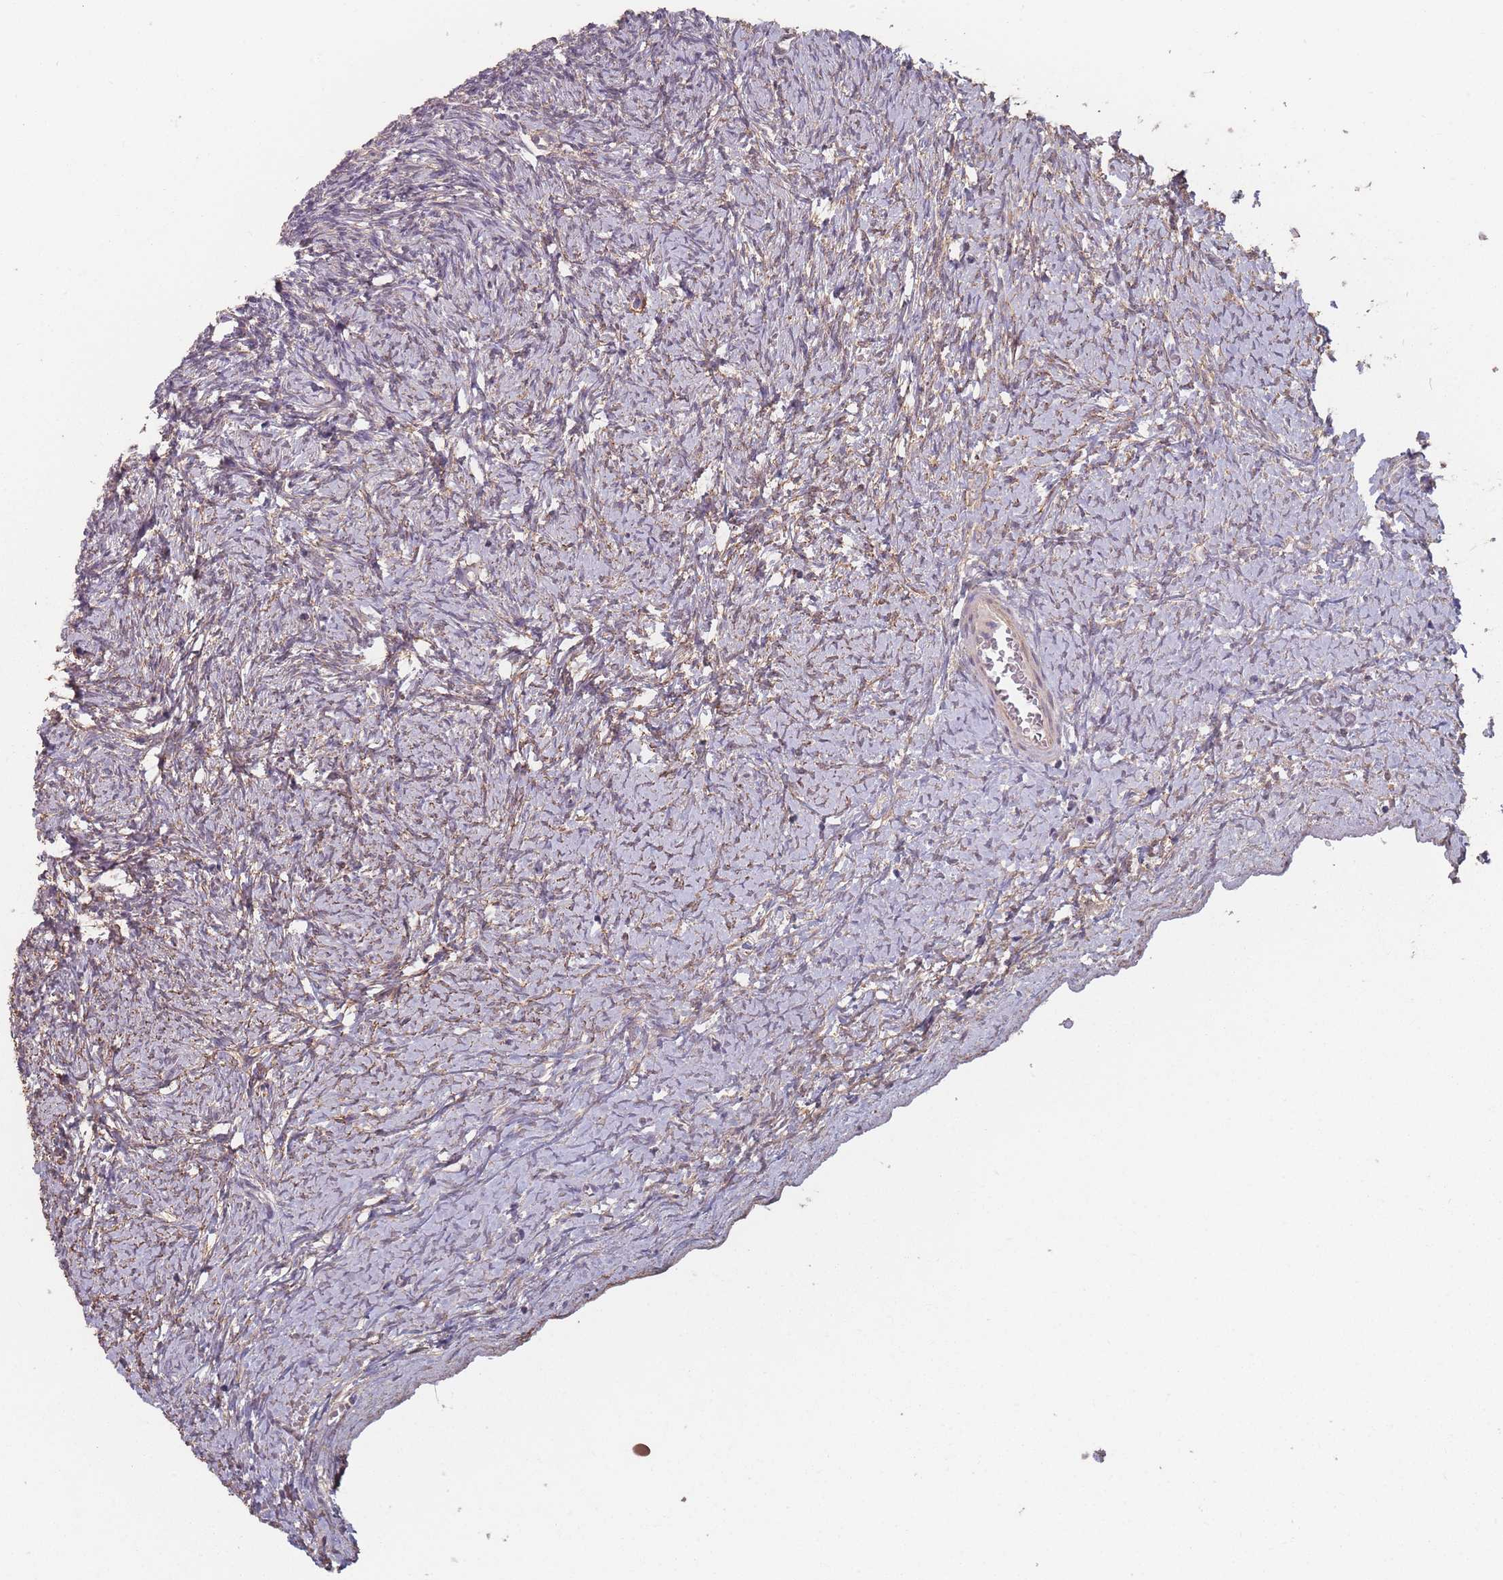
{"staining": {"intensity": "weak", "quantity": "25%-75%", "location": "cytoplasmic/membranous"}, "tissue": "ovary", "cell_type": "Ovarian stroma cells", "image_type": "normal", "snomed": [{"axis": "morphology", "description": "Normal tissue, NOS"}, {"axis": "topography", "description": "Ovary"}], "caption": "DAB immunohistochemical staining of unremarkable human ovary shows weak cytoplasmic/membranous protein expression in approximately 25%-75% of ovarian stroma cells.", "gene": "ERCC6L", "patient": {"sex": "female", "age": 39}}